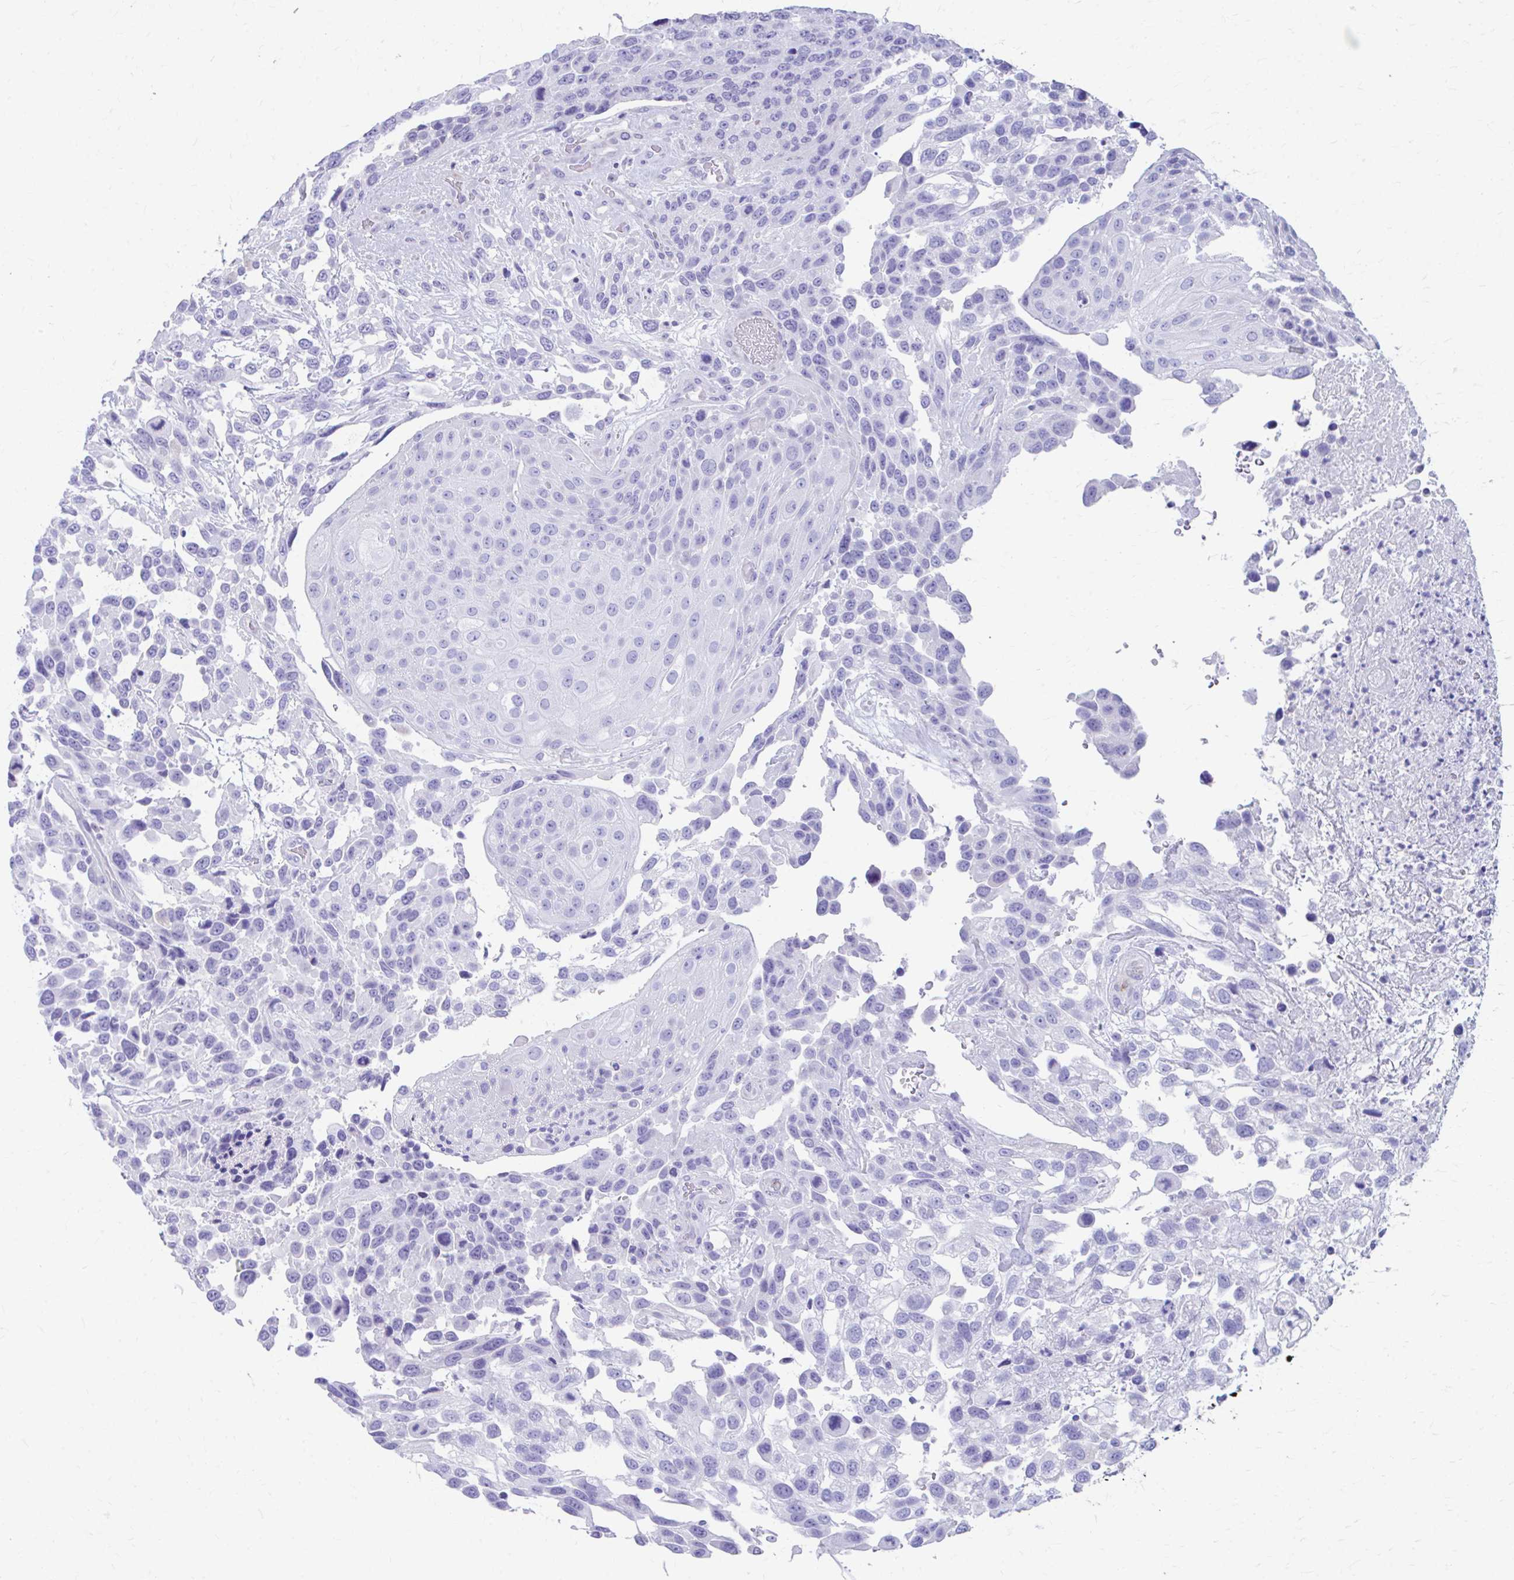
{"staining": {"intensity": "negative", "quantity": "none", "location": "none"}, "tissue": "urothelial cancer", "cell_type": "Tumor cells", "image_type": "cancer", "snomed": [{"axis": "morphology", "description": "Urothelial carcinoma, High grade"}, {"axis": "topography", "description": "Urinary bladder"}], "caption": "IHC of urothelial cancer demonstrates no staining in tumor cells.", "gene": "KRIT1", "patient": {"sex": "female", "age": 70}}